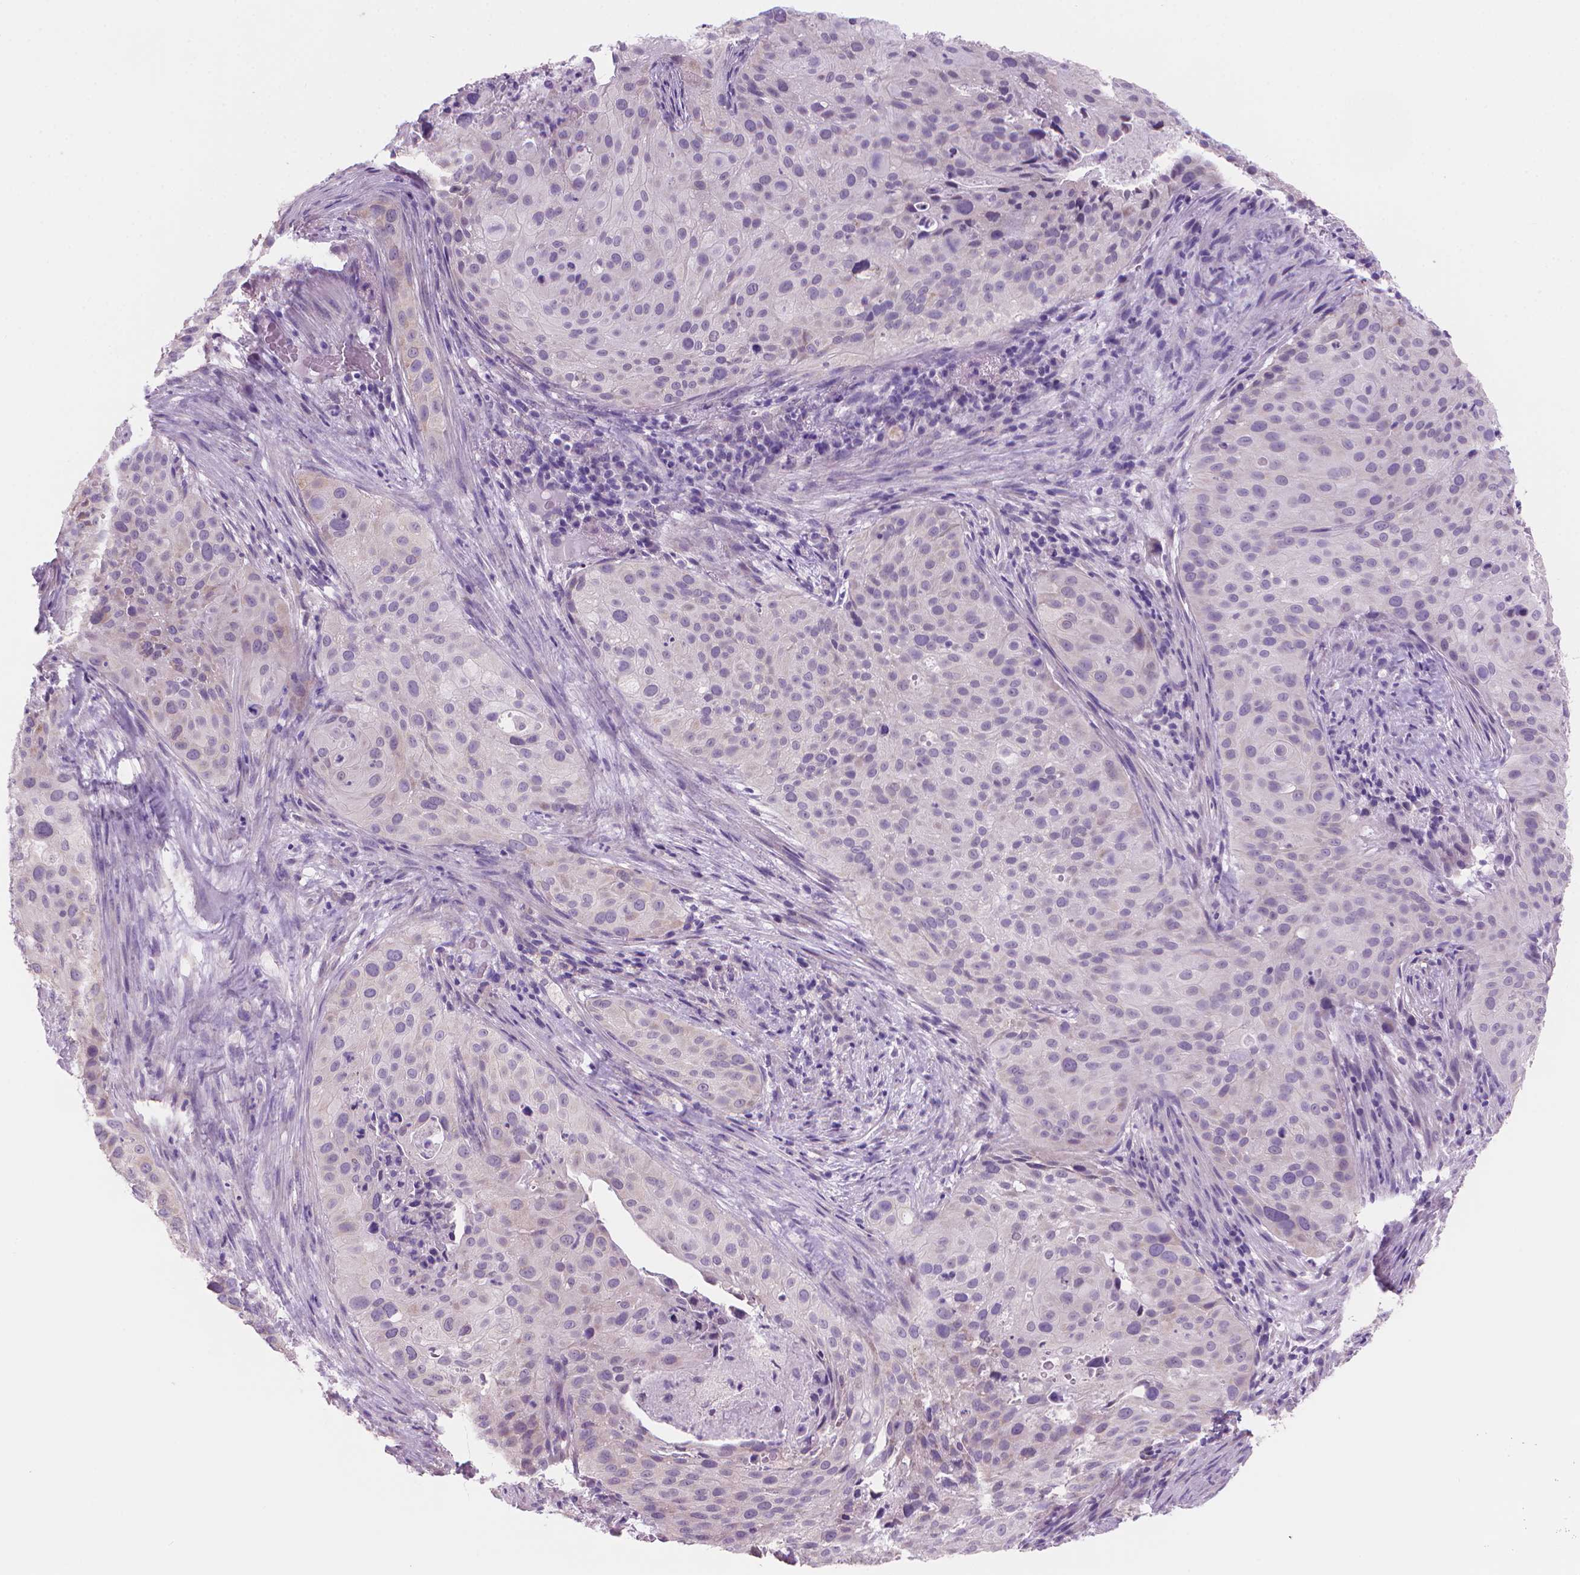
{"staining": {"intensity": "negative", "quantity": "none", "location": "none"}, "tissue": "cervical cancer", "cell_type": "Tumor cells", "image_type": "cancer", "snomed": [{"axis": "morphology", "description": "Squamous cell carcinoma, NOS"}, {"axis": "topography", "description": "Cervix"}], "caption": "IHC of human cervical squamous cell carcinoma displays no positivity in tumor cells. (DAB (3,3'-diaminobenzidine) immunohistochemistry (IHC) visualized using brightfield microscopy, high magnification).", "gene": "ENSG00000187186", "patient": {"sex": "female", "age": 38}}